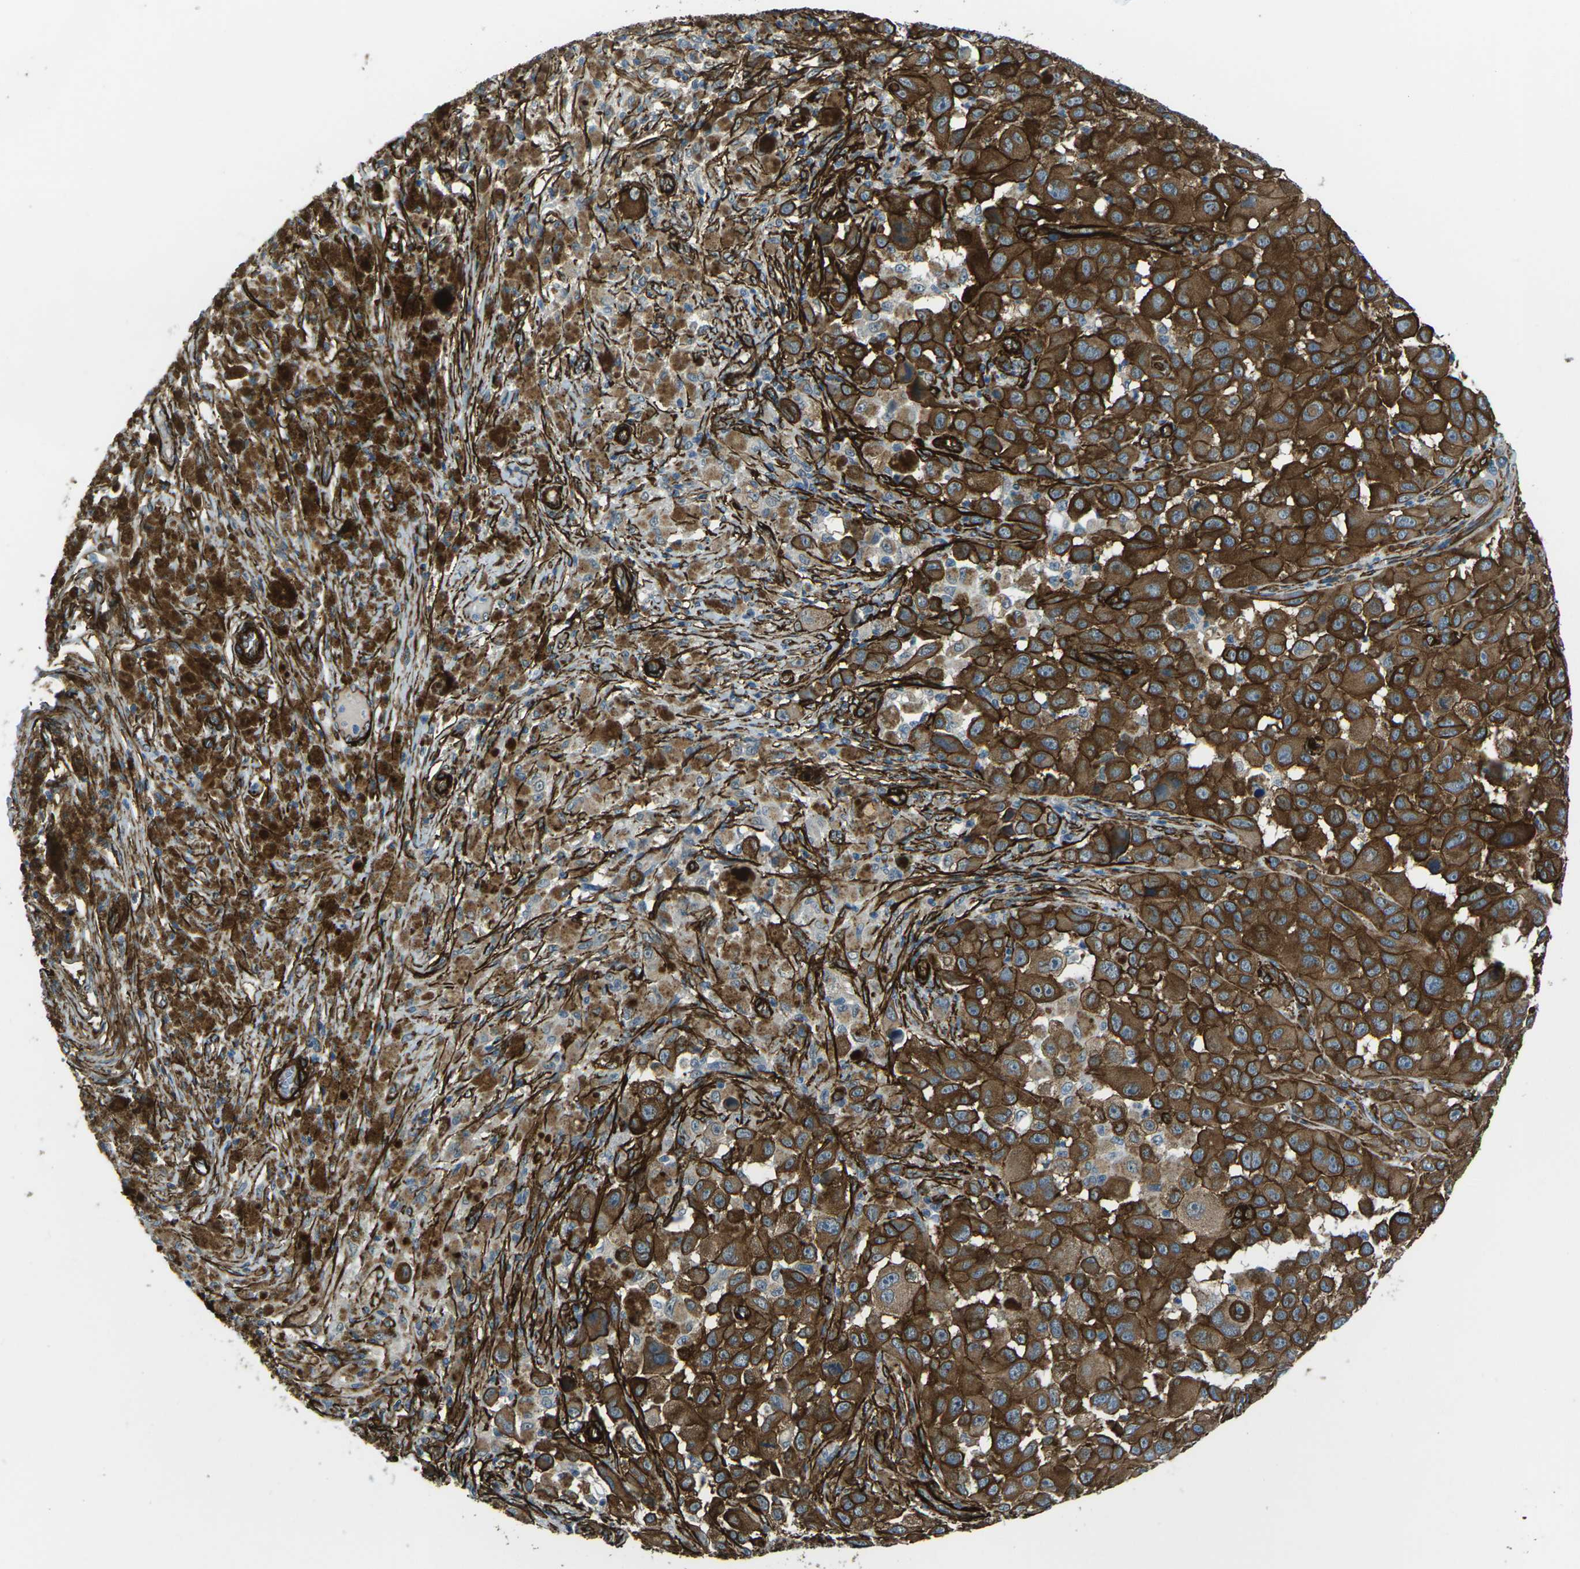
{"staining": {"intensity": "strong", "quantity": ">75%", "location": "cytoplasmic/membranous"}, "tissue": "melanoma", "cell_type": "Tumor cells", "image_type": "cancer", "snomed": [{"axis": "morphology", "description": "Malignant melanoma, NOS"}, {"axis": "topography", "description": "Skin"}], "caption": "Strong cytoplasmic/membranous staining is appreciated in approximately >75% of tumor cells in melanoma.", "gene": "GRAMD1C", "patient": {"sex": "male", "age": 96}}